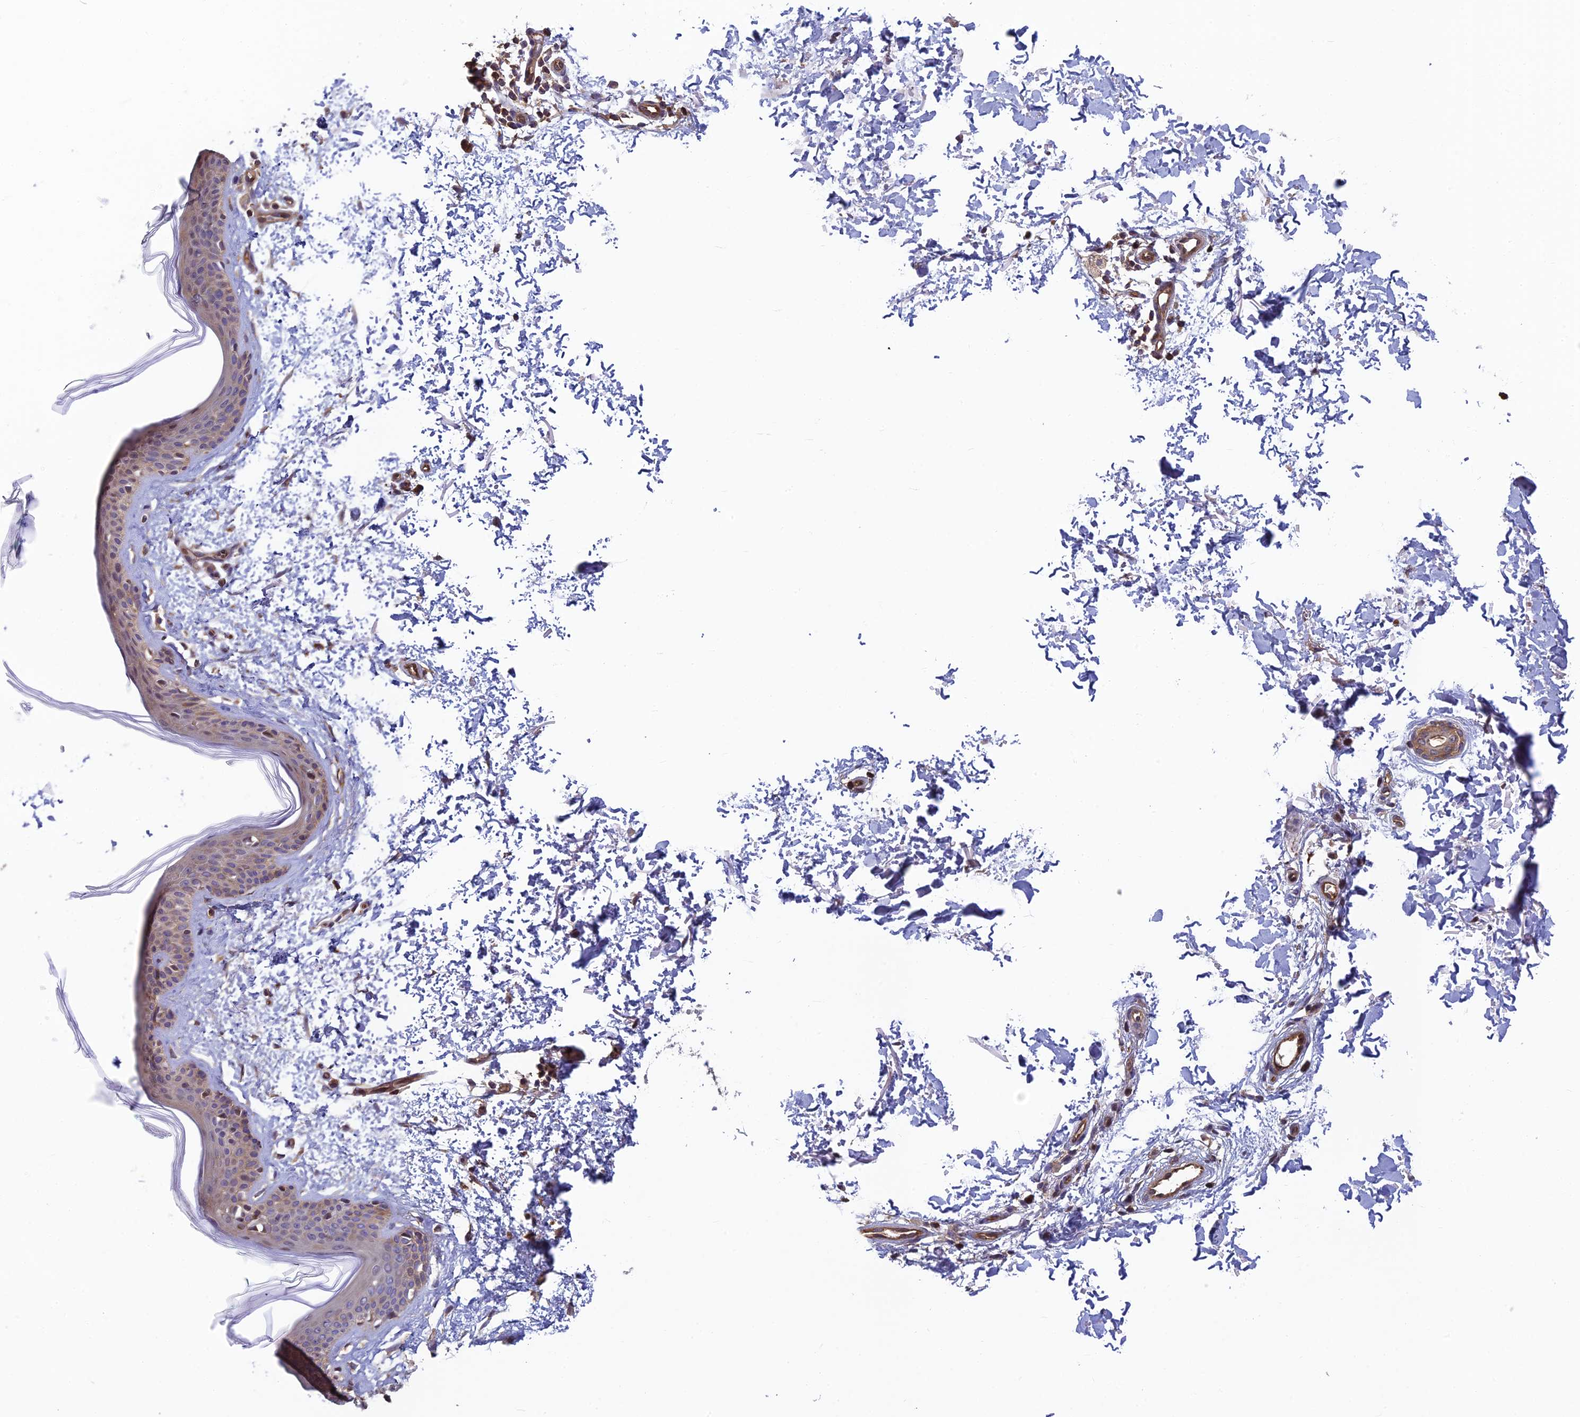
{"staining": {"intensity": "moderate", "quantity": ">75%", "location": "cytoplasmic/membranous,nuclear"}, "tissue": "skin", "cell_type": "Fibroblasts", "image_type": "normal", "snomed": [{"axis": "morphology", "description": "Normal tissue, NOS"}, {"axis": "topography", "description": "Skin"}], "caption": "Brown immunohistochemical staining in benign human skin displays moderate cytoplasmic/membranous,nuclear staining in about >75% of fibroblasts.", "gene": "PIKFYVE", "patient": {"sex": "male", "age": 66}}